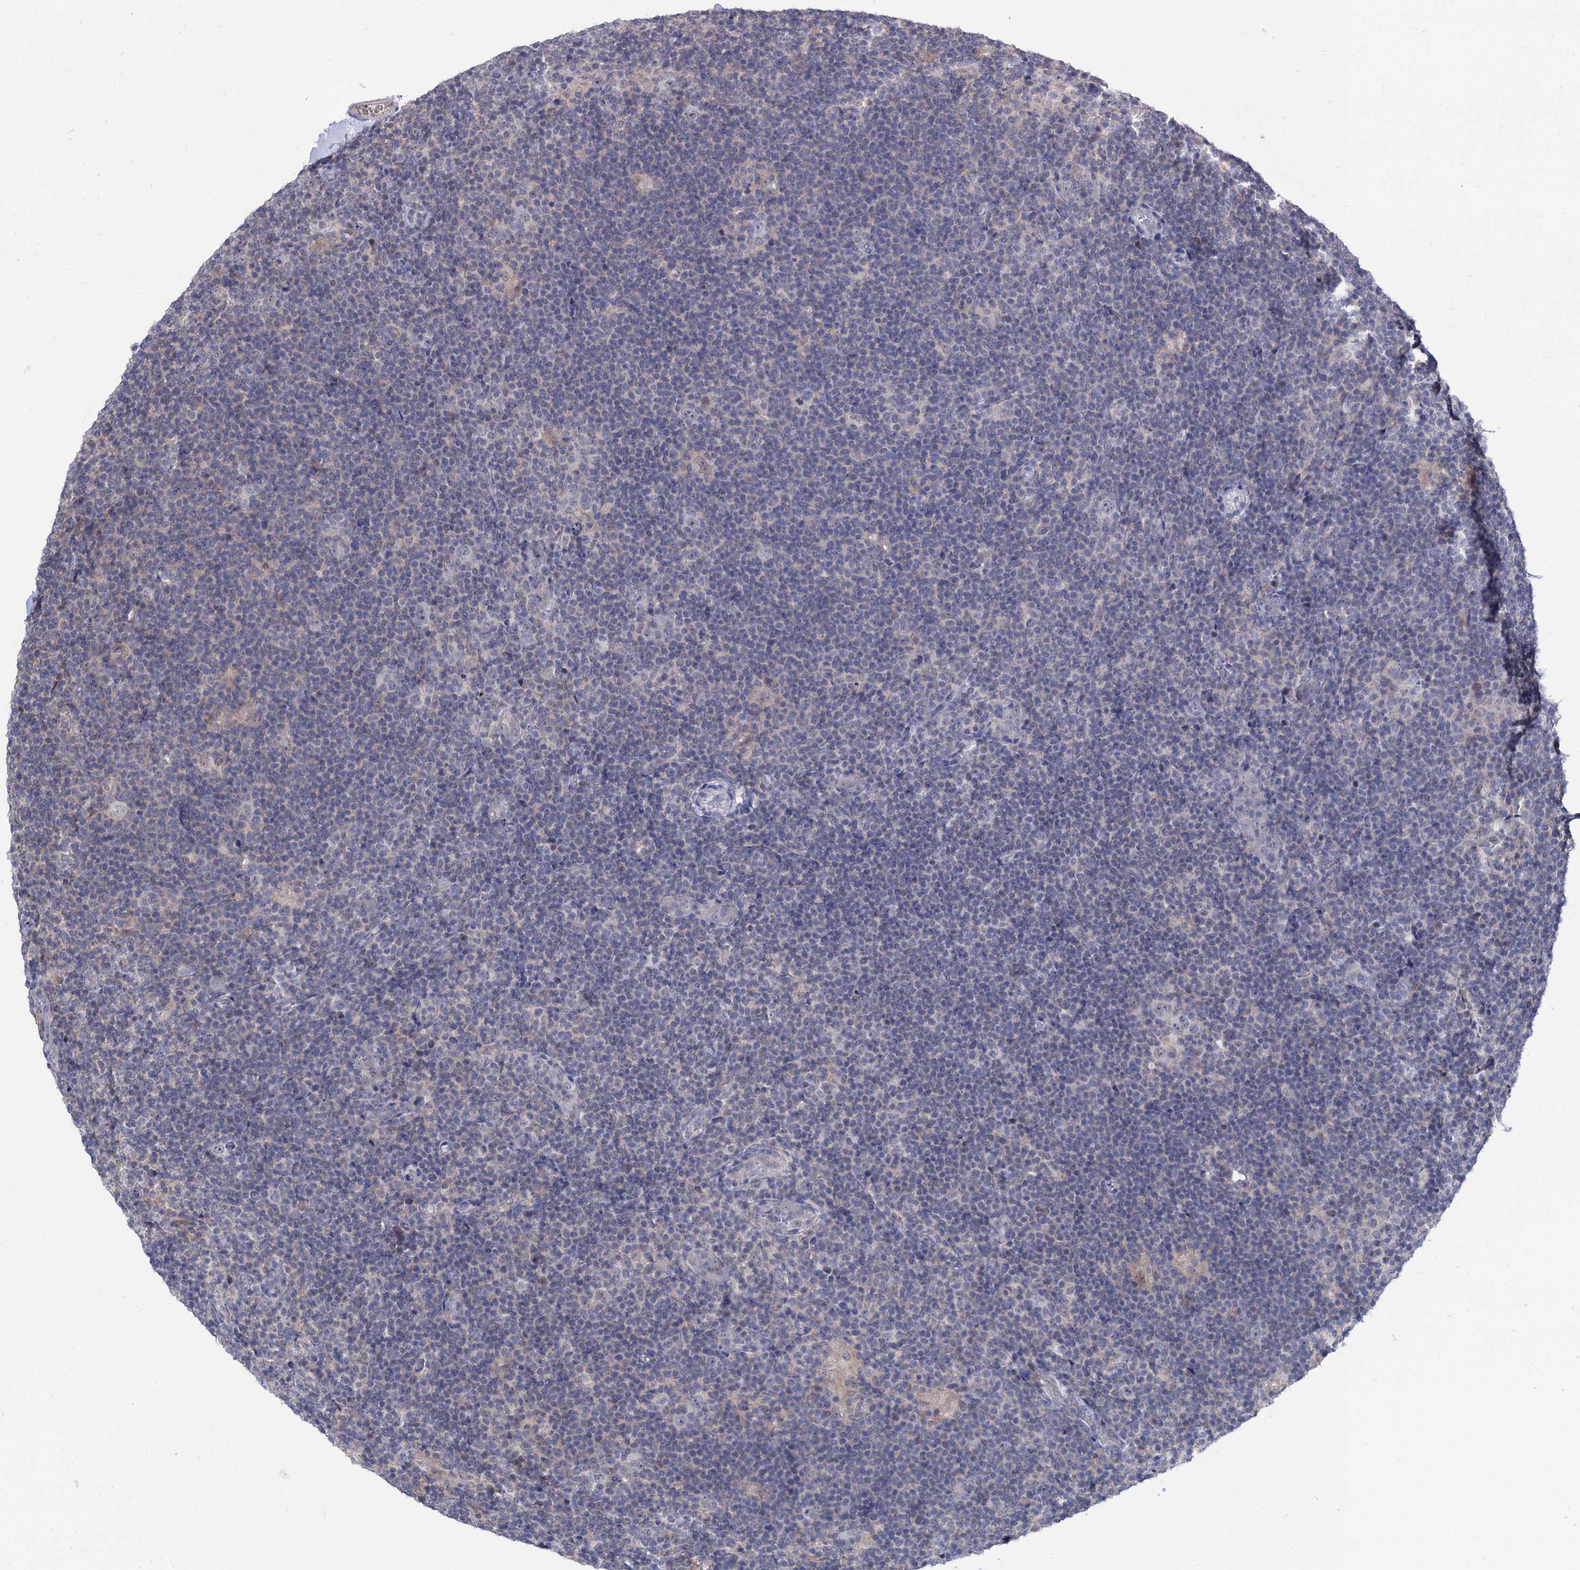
{"staining": {"intensity": "negative", "quantity": "none", "location": "none"}, "tissue": "lymphoma", "cell_type": "Tumor cells", "image_type": "cancer", "snomed": [{"axis": "morphology", "description": "Hodgkin's disease, NOS"}, {"axis": "topography", "description": "Lymph node"}], "caption": "Immunohistochemistry (IHC) histopathology image of lymphoma stained for a protein (brown), which demonstrates no positivity in tumor cells.", "gene": "NEK10", "patient": {"sex": "female", "age": 57}}